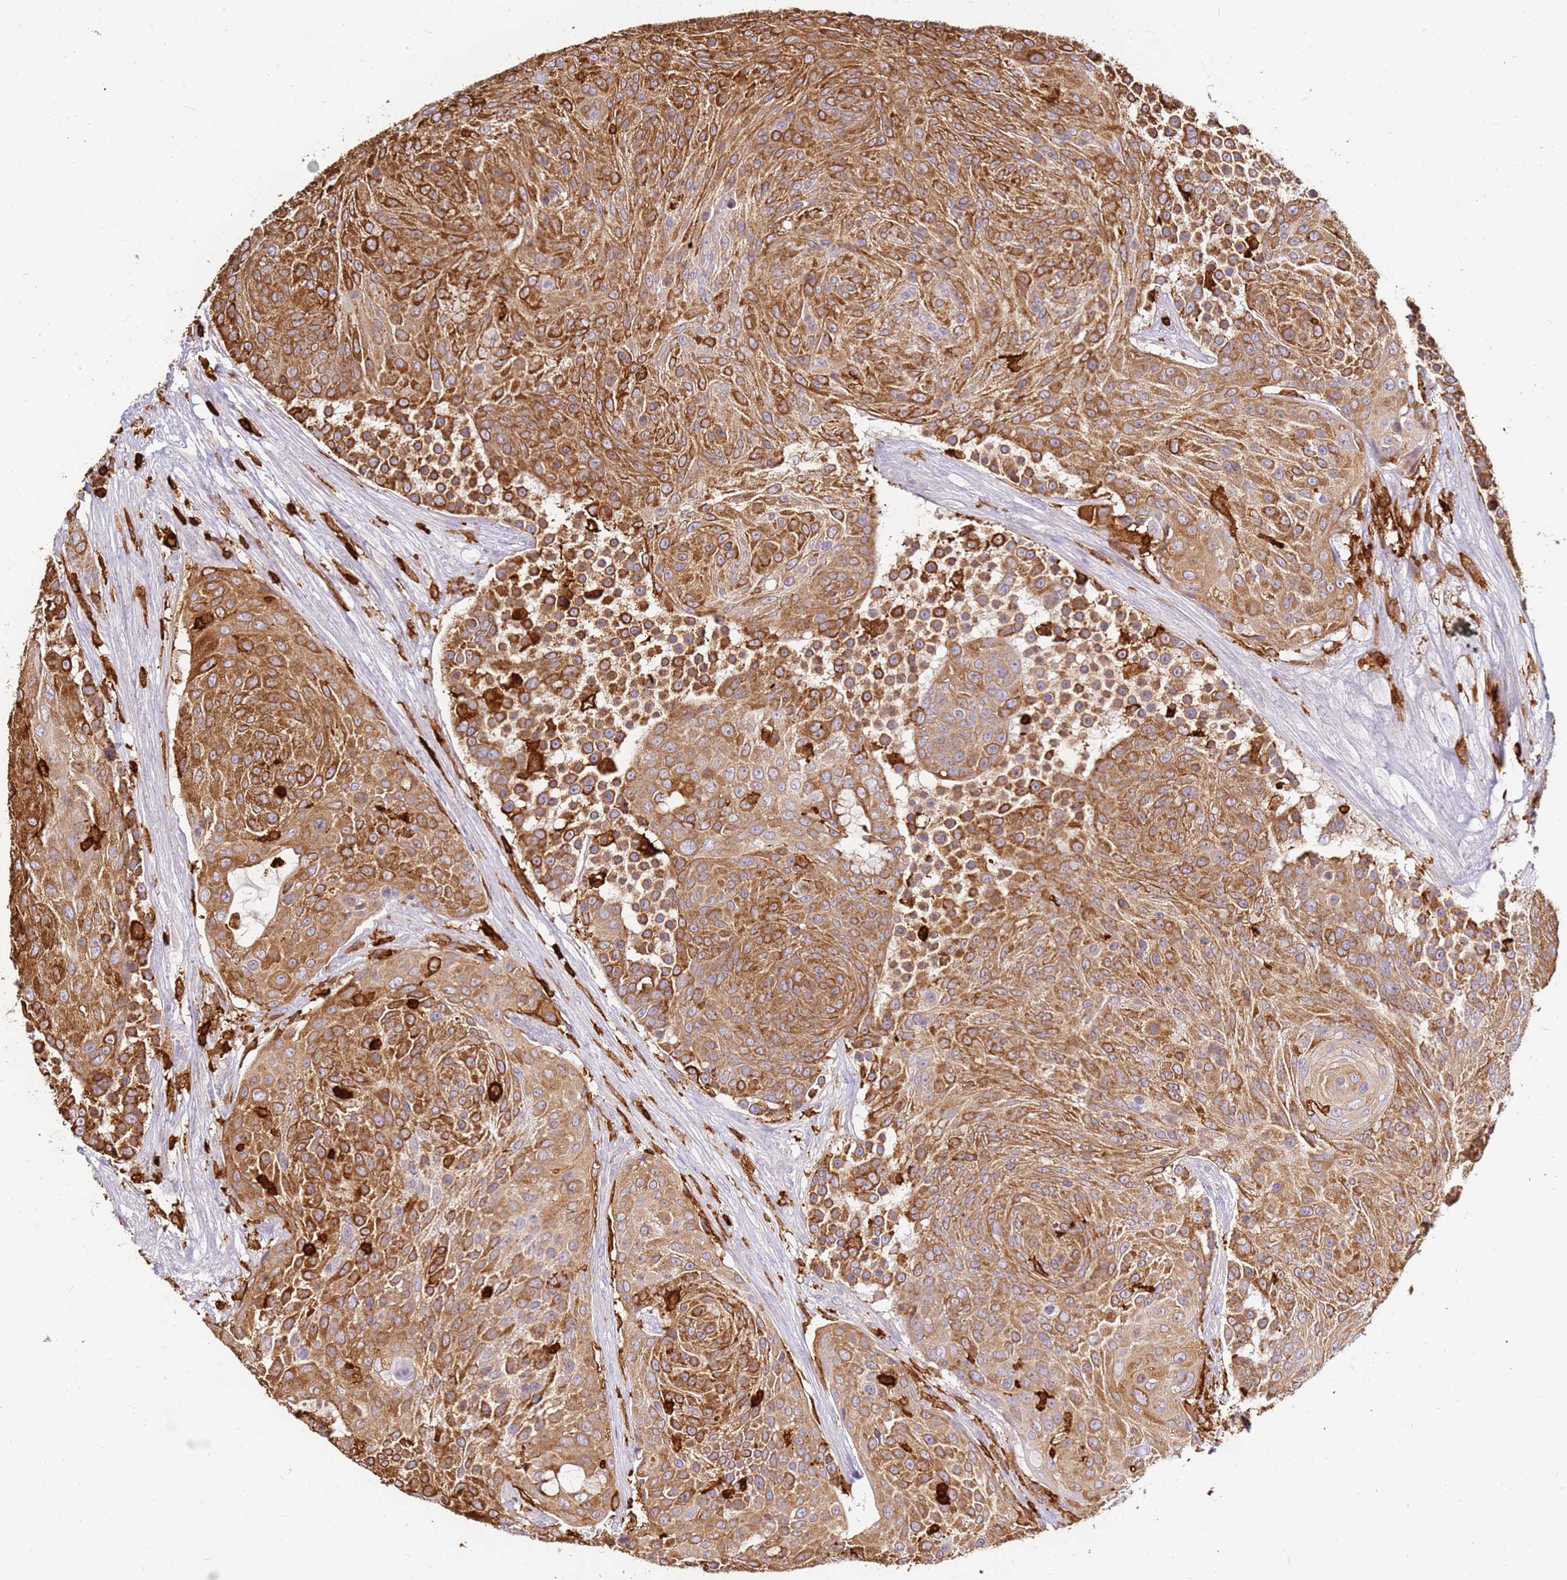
{"staining": {"intensity": "moderate", "quantity": ">75%", "location": "cytoplasmic/membranous"}, "tissue": "urothelial cancer", "cell_type": "Tumor cells", "image_type": "cancer", "snomed": [{"axis": "morphology", "description": "Urothelial carcinoma, High grade"}, {"axis": "topography", "description": "Urinary bladder"}], "caption": "A high-resolution micrograph shows IHC staining of urothelial cancer, which displays moderate cytoplasmic/membranous positivity in approximately >75% of tumor cells.", "gene": "CORO1A", "patient": {"sex": "female", "age": 63}}